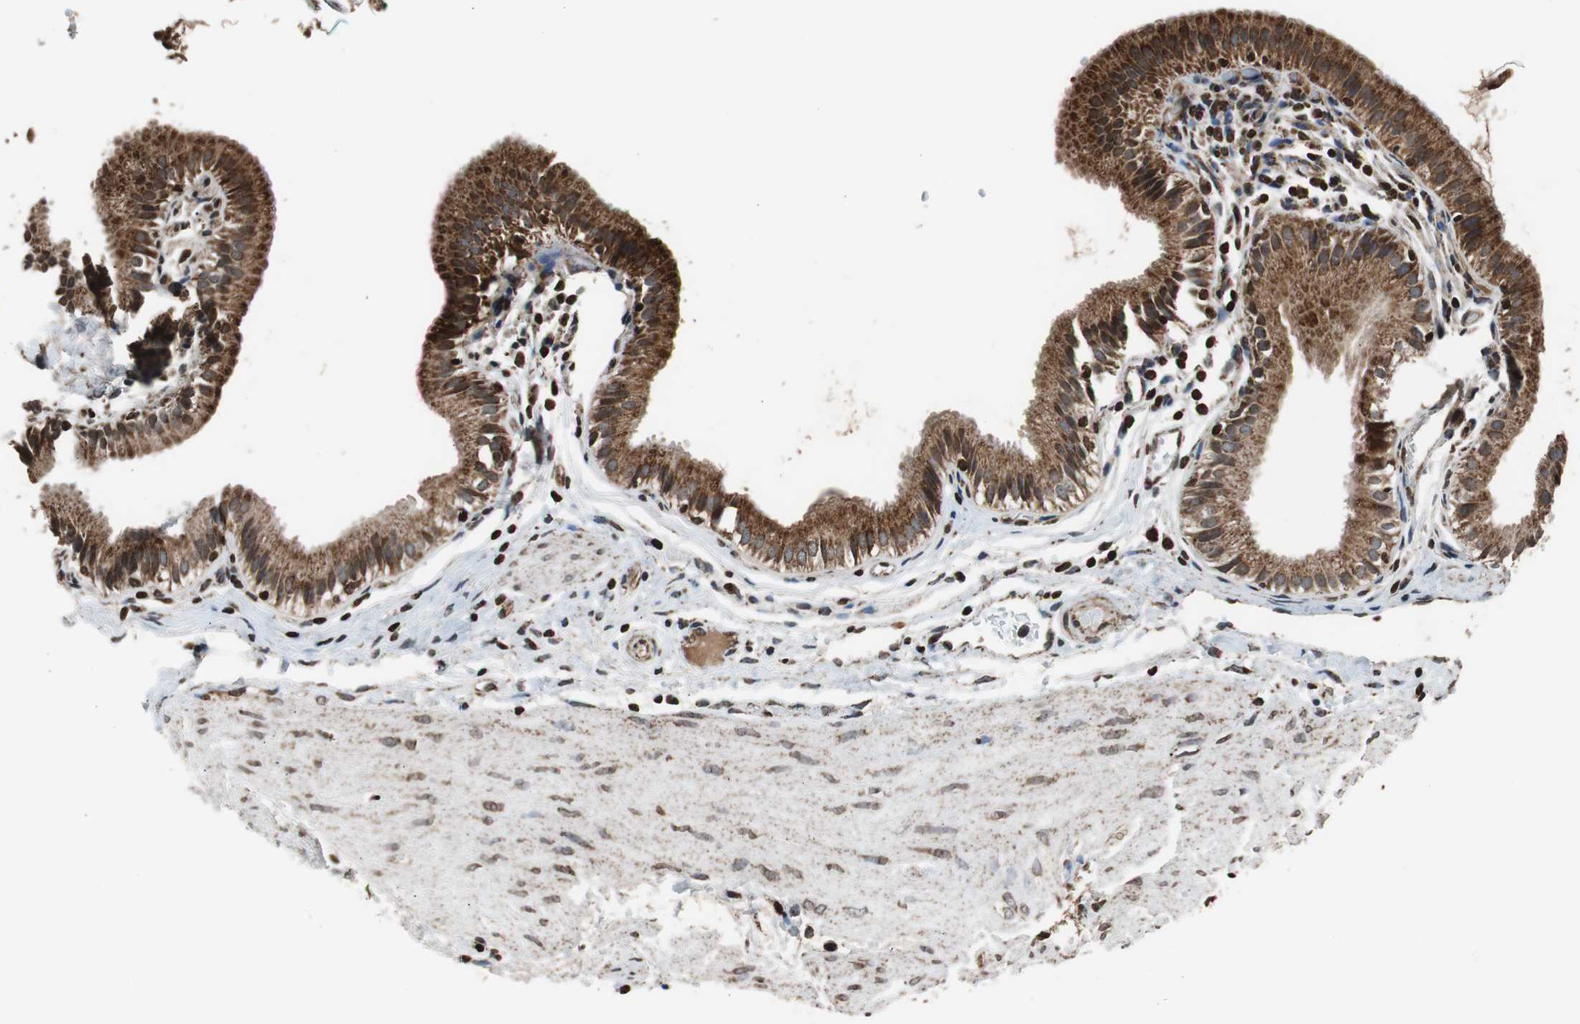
{"staining": {"intensity": "strong", "quantity": ">75%", "location": "cytoplasmic/membranous"}, "tissue": "gallbladder", "cell_type": "Glandular cells", "image_type": "normal", "snomed": [{"axis": "morphology", "description": "Normal tissue, NOS"}, {"axis": "topography", "description": "Gallbladder"}], "caption": "About >75% of glandular cells in benign gallbladder exhibit strong cytoplasmic/membranous protein staining as visualized by brown immunohistochemical staining.", "gene": "HSPA9", "patient": {"sex": "female", "age": 26}}